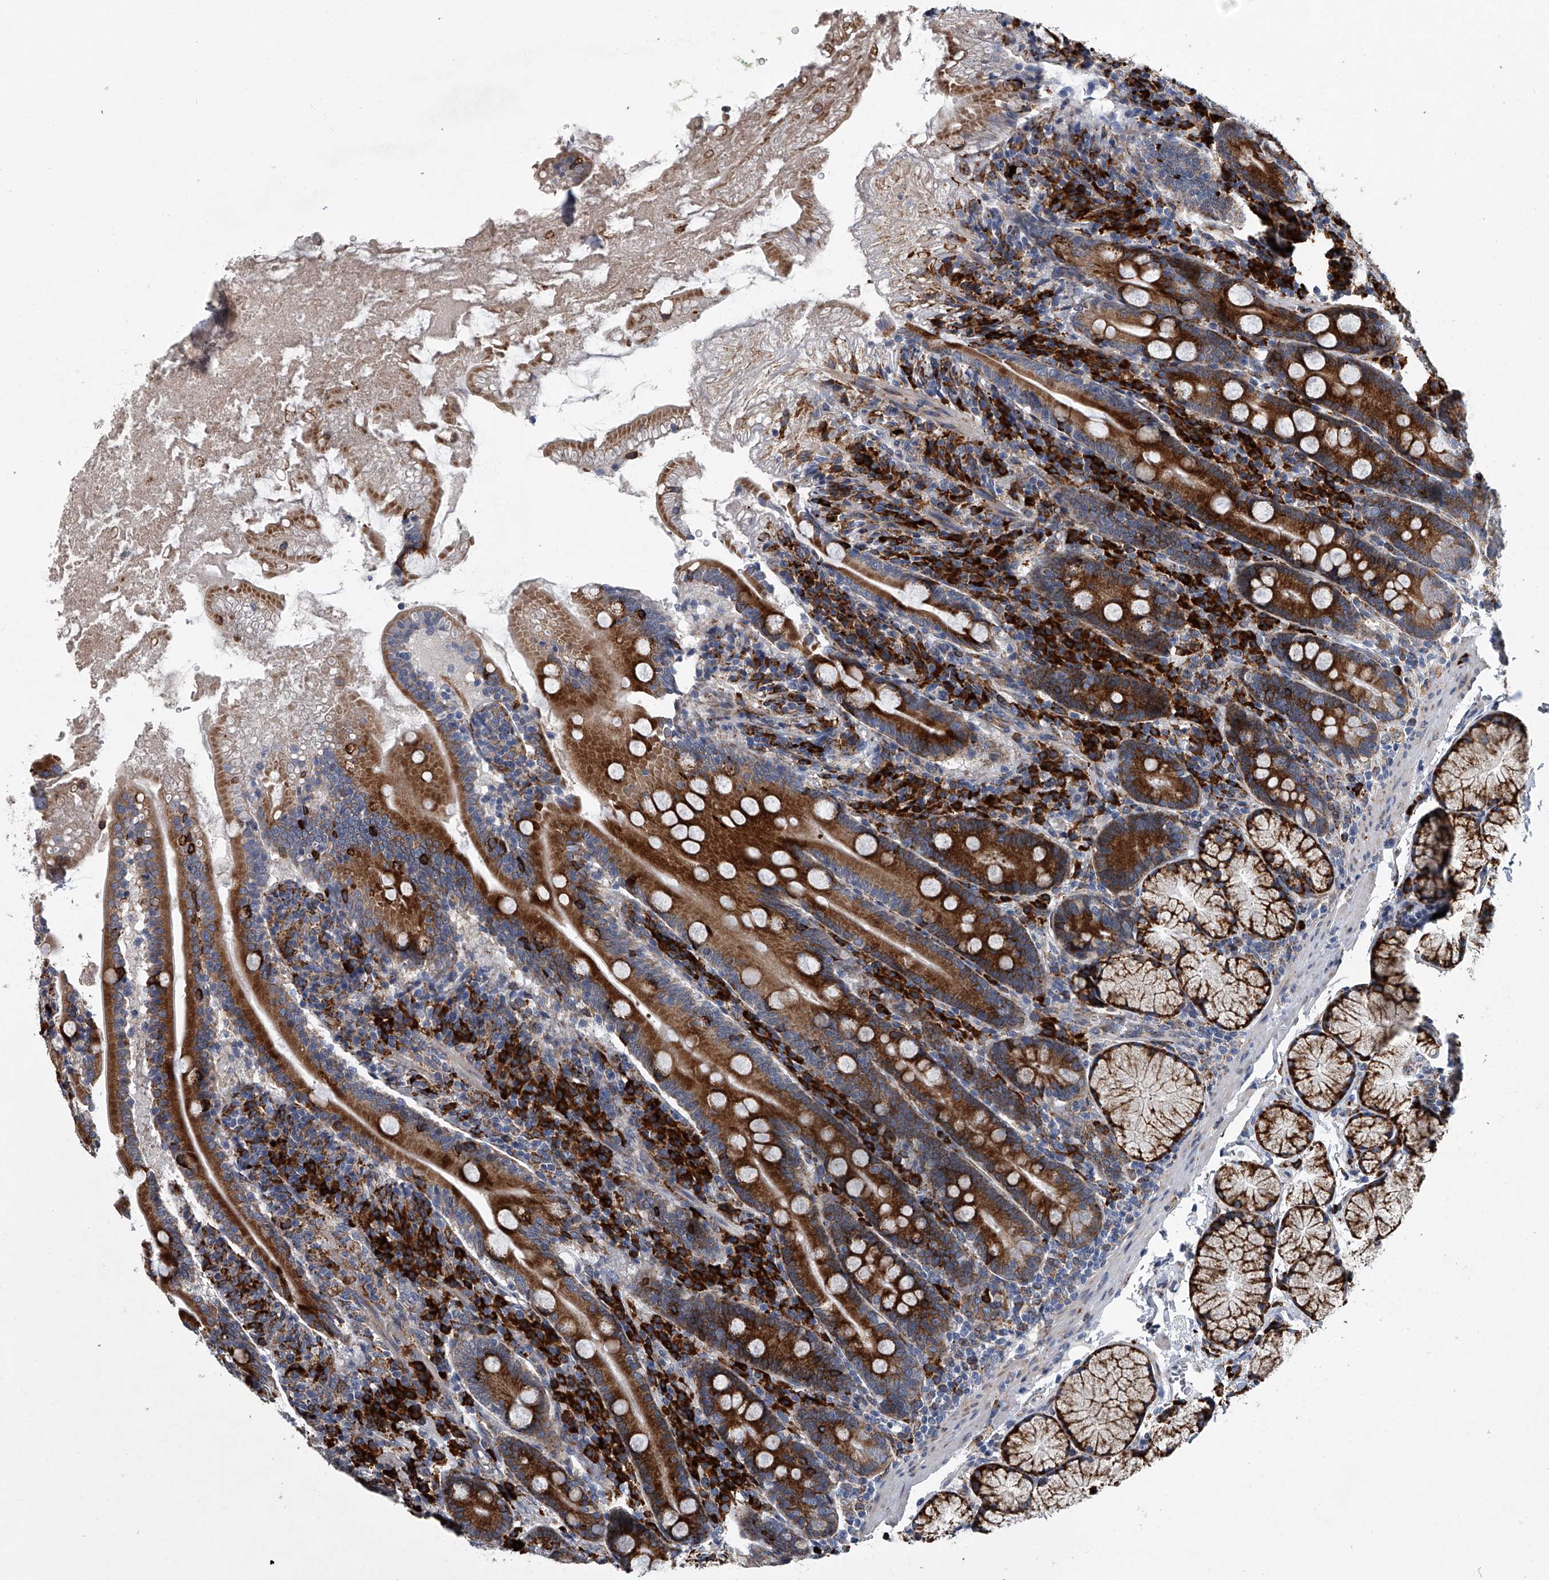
{"staining": {"intensity": "strong", "quantity": ">75%", "location": "cytoplasmic/membranous"}, "tissue": "duodenum", "cell_type": "Glandular cells", "image_type": "normal", "snomed": [{"axis": "morphology", "description": "Normal tissue, NOS"}, {"axis": "topography", "description": "Duodenum"}], "caption": "High-magnification brightfield microscopy of benign duodenum stained with DAB (3,3'-diaminobenzidine) (brown) and counterstained with hematoxylin (blue). glandular cells exhibit strong cytoplasmic/membranous expression is appreciated in approximately>75% of cells. Nuclei are stained in blue.", "gene": "TMEM63C", "patient": {"sex": "male", "age": 35}}